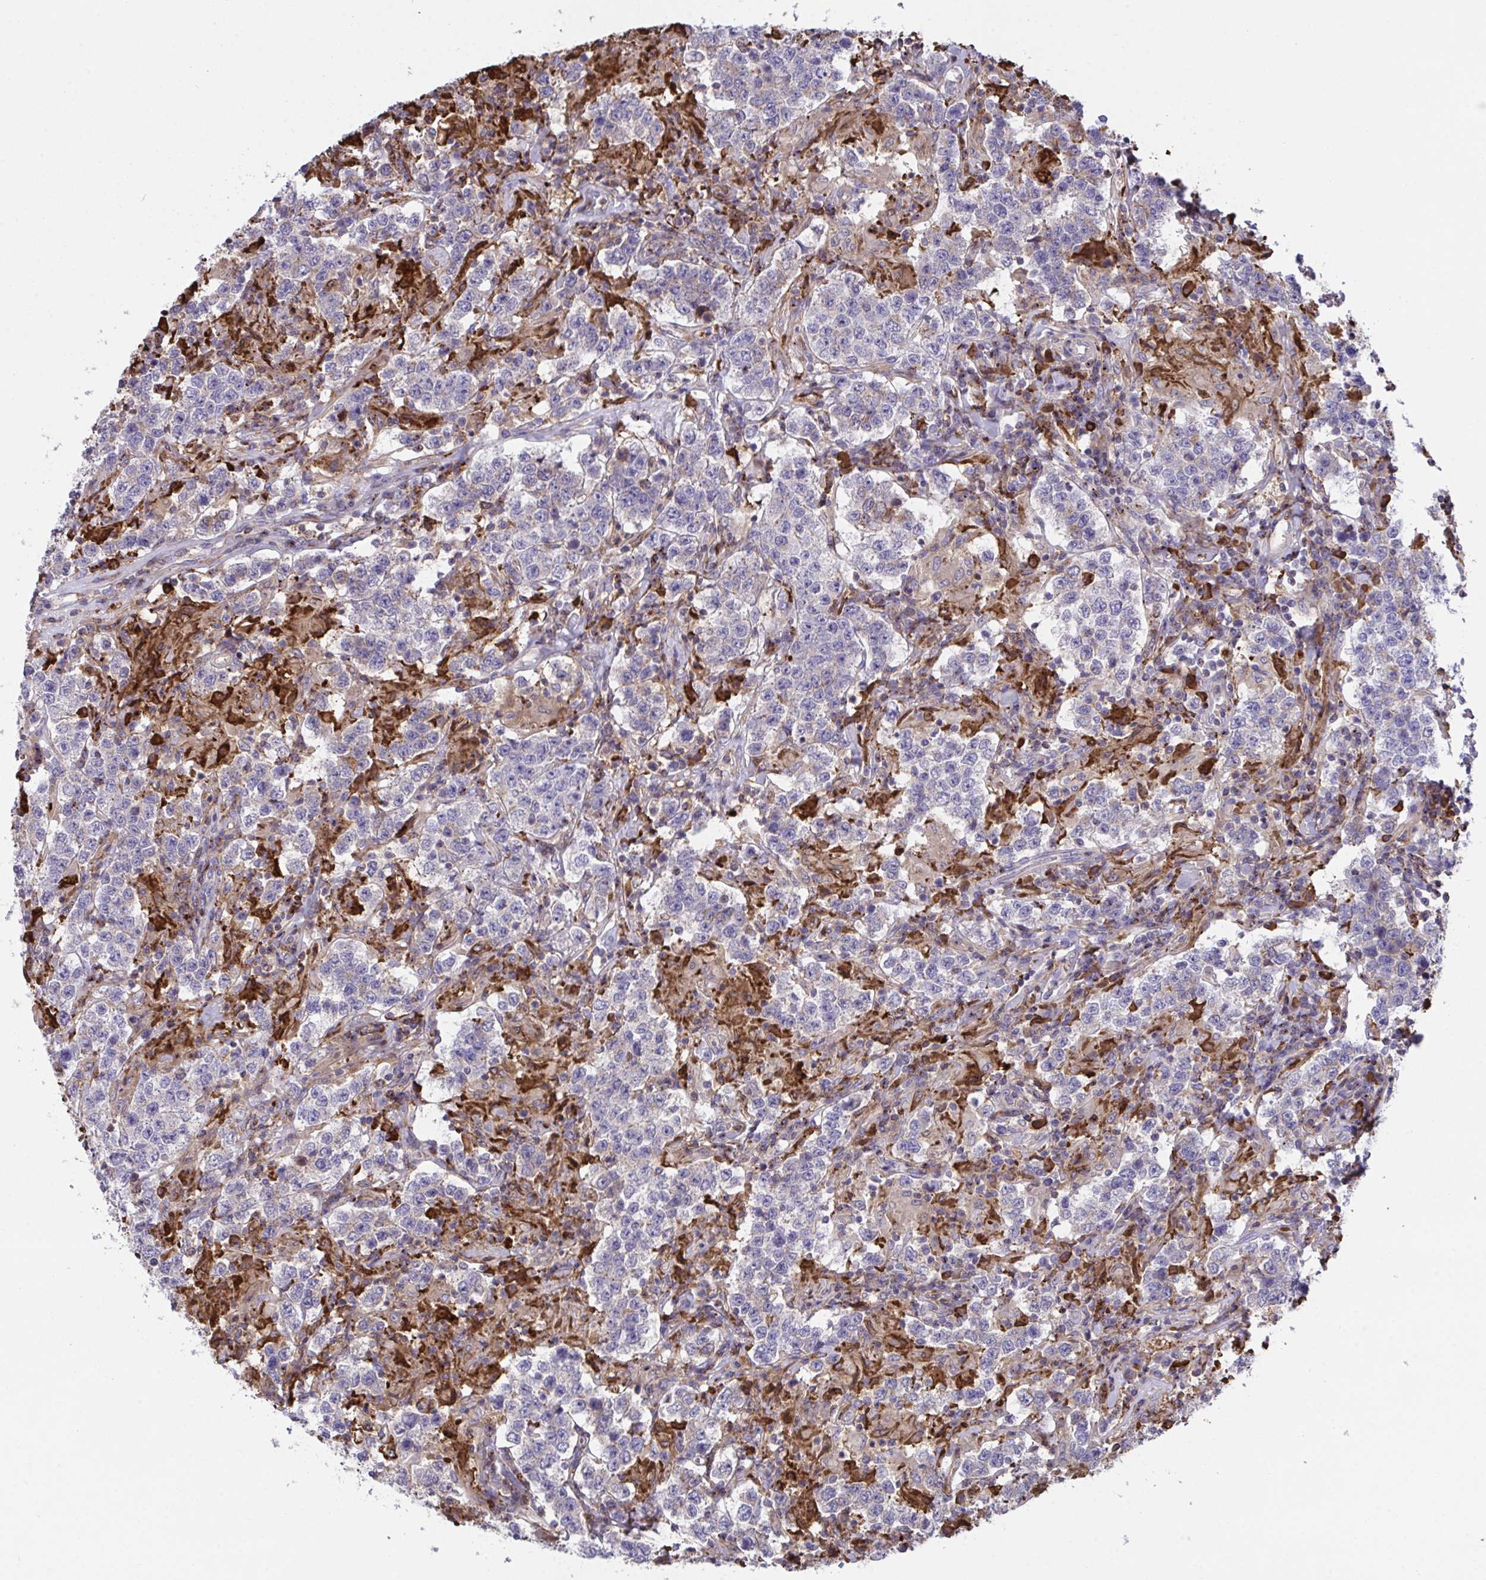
{"staining": {"intensity": "weak", "quantity": "<25%", "location": "cytoplasmic/membranous"}, "tissue": "testis cancer", "cell_type": "Tumor cells", "image_type": "cancer", "snomed": [{"axis": "morphology", "description": "Seminoma, NOS"}, {"axis": "morphology", "description": "Carcinoma, Embryonal, NOS"}, {"axis": "topography", "description": "Testis"}], "caption": "Tumor cells are negative for brown protein staining in testis embryonal carcinoma.", "gene": "PPIH", "patient": {"sex": "male", "age": 41}}